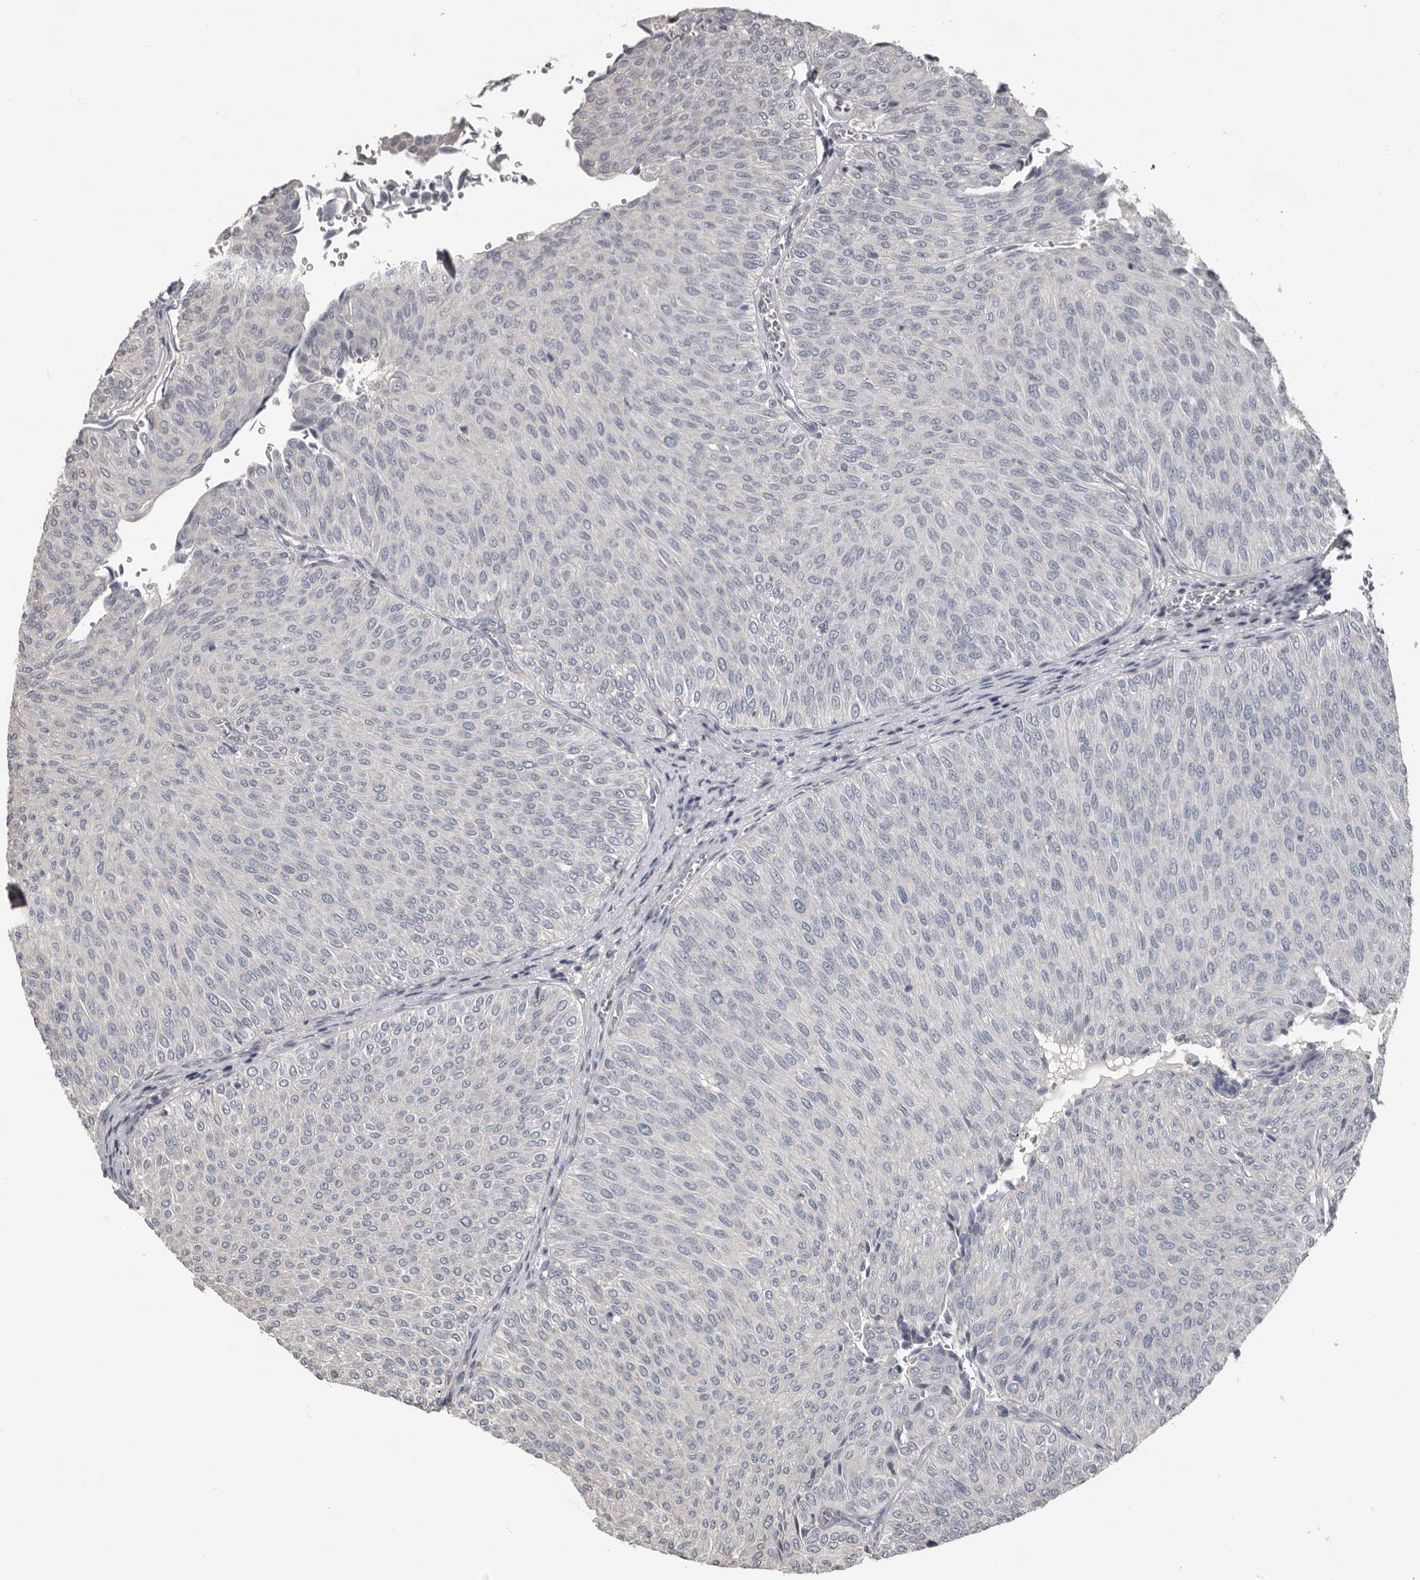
{"staining": {"intensity": "negative", "quantity": "none", "location": "none"}, "tissue": "urothelial cancer", "cell_type": "Tumor cells", "image_type": "cancer", "snomed": [{"axis": "morphology", "description": "Urothelial carcinoma, Low grade"}, {"axis": "topography", "description": "Urinary bladder"}], "caption": "The histopathology image demonstrates no staining of tumor cells in urothelial cancer.", "gene": "CA6", "patient": {"sex": "male", "age": 78}}